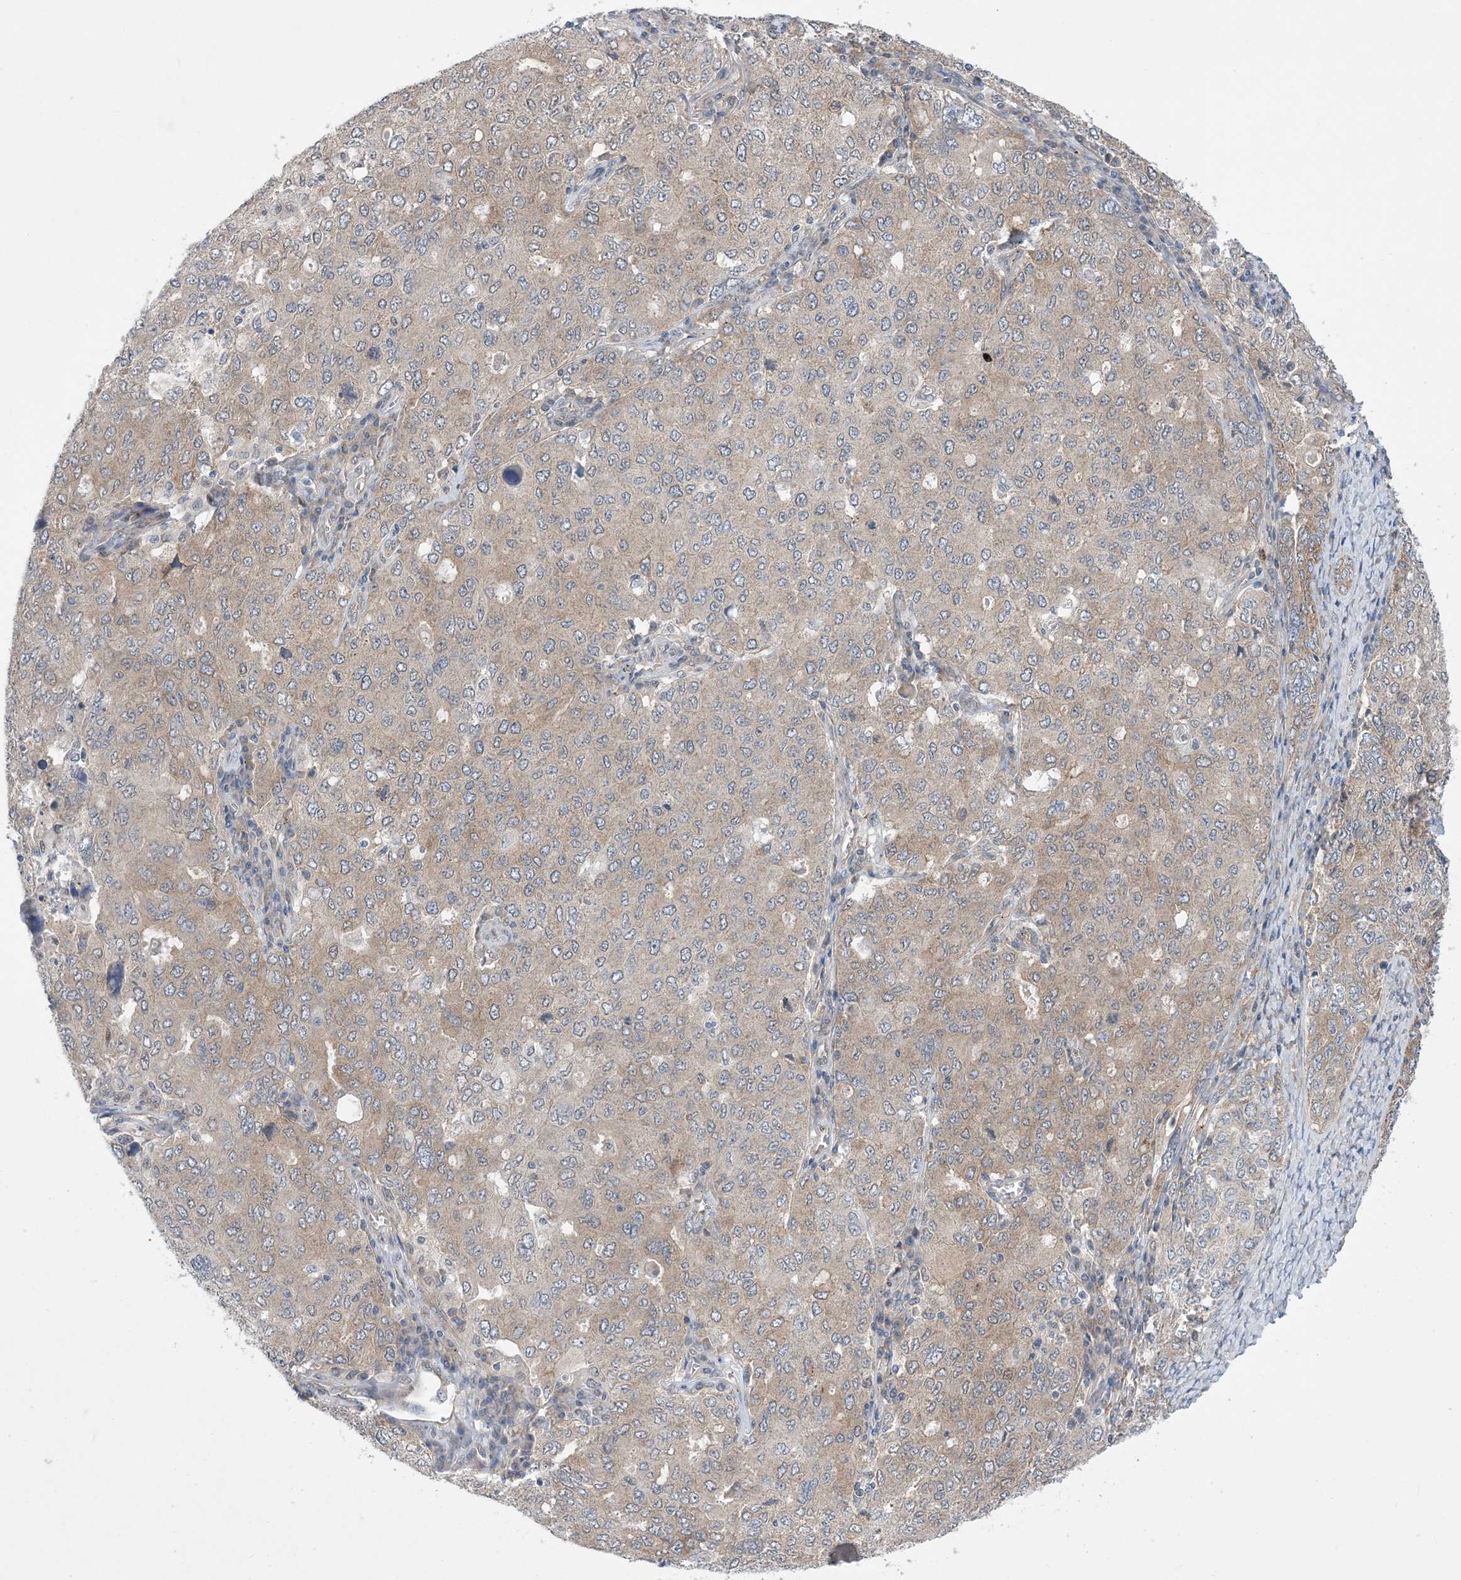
{"staining": {"intensity": "weak", "quantity": ">75%", "location": "cytoplasmic/membranous"}, "tissue": "ovarian cancer", "cell_type": "Tumor cells", "image_type": "cancer", "snomed": [{"axis": "morphology", "description": "Carcinoma, endometroid"}, {"axis": "topography", "description": "Ovary"}], "caption": "This photomicrograph displays ovarian cancer stained with immunohistochemistry to label a protein in brown. The cytoplasmic/membranous of tumor cells show weak positivity for the protein. Nuclei are counter-stained blue.", "gene": "EHBP1", "patient": {"sex": "female", "age": 62}}